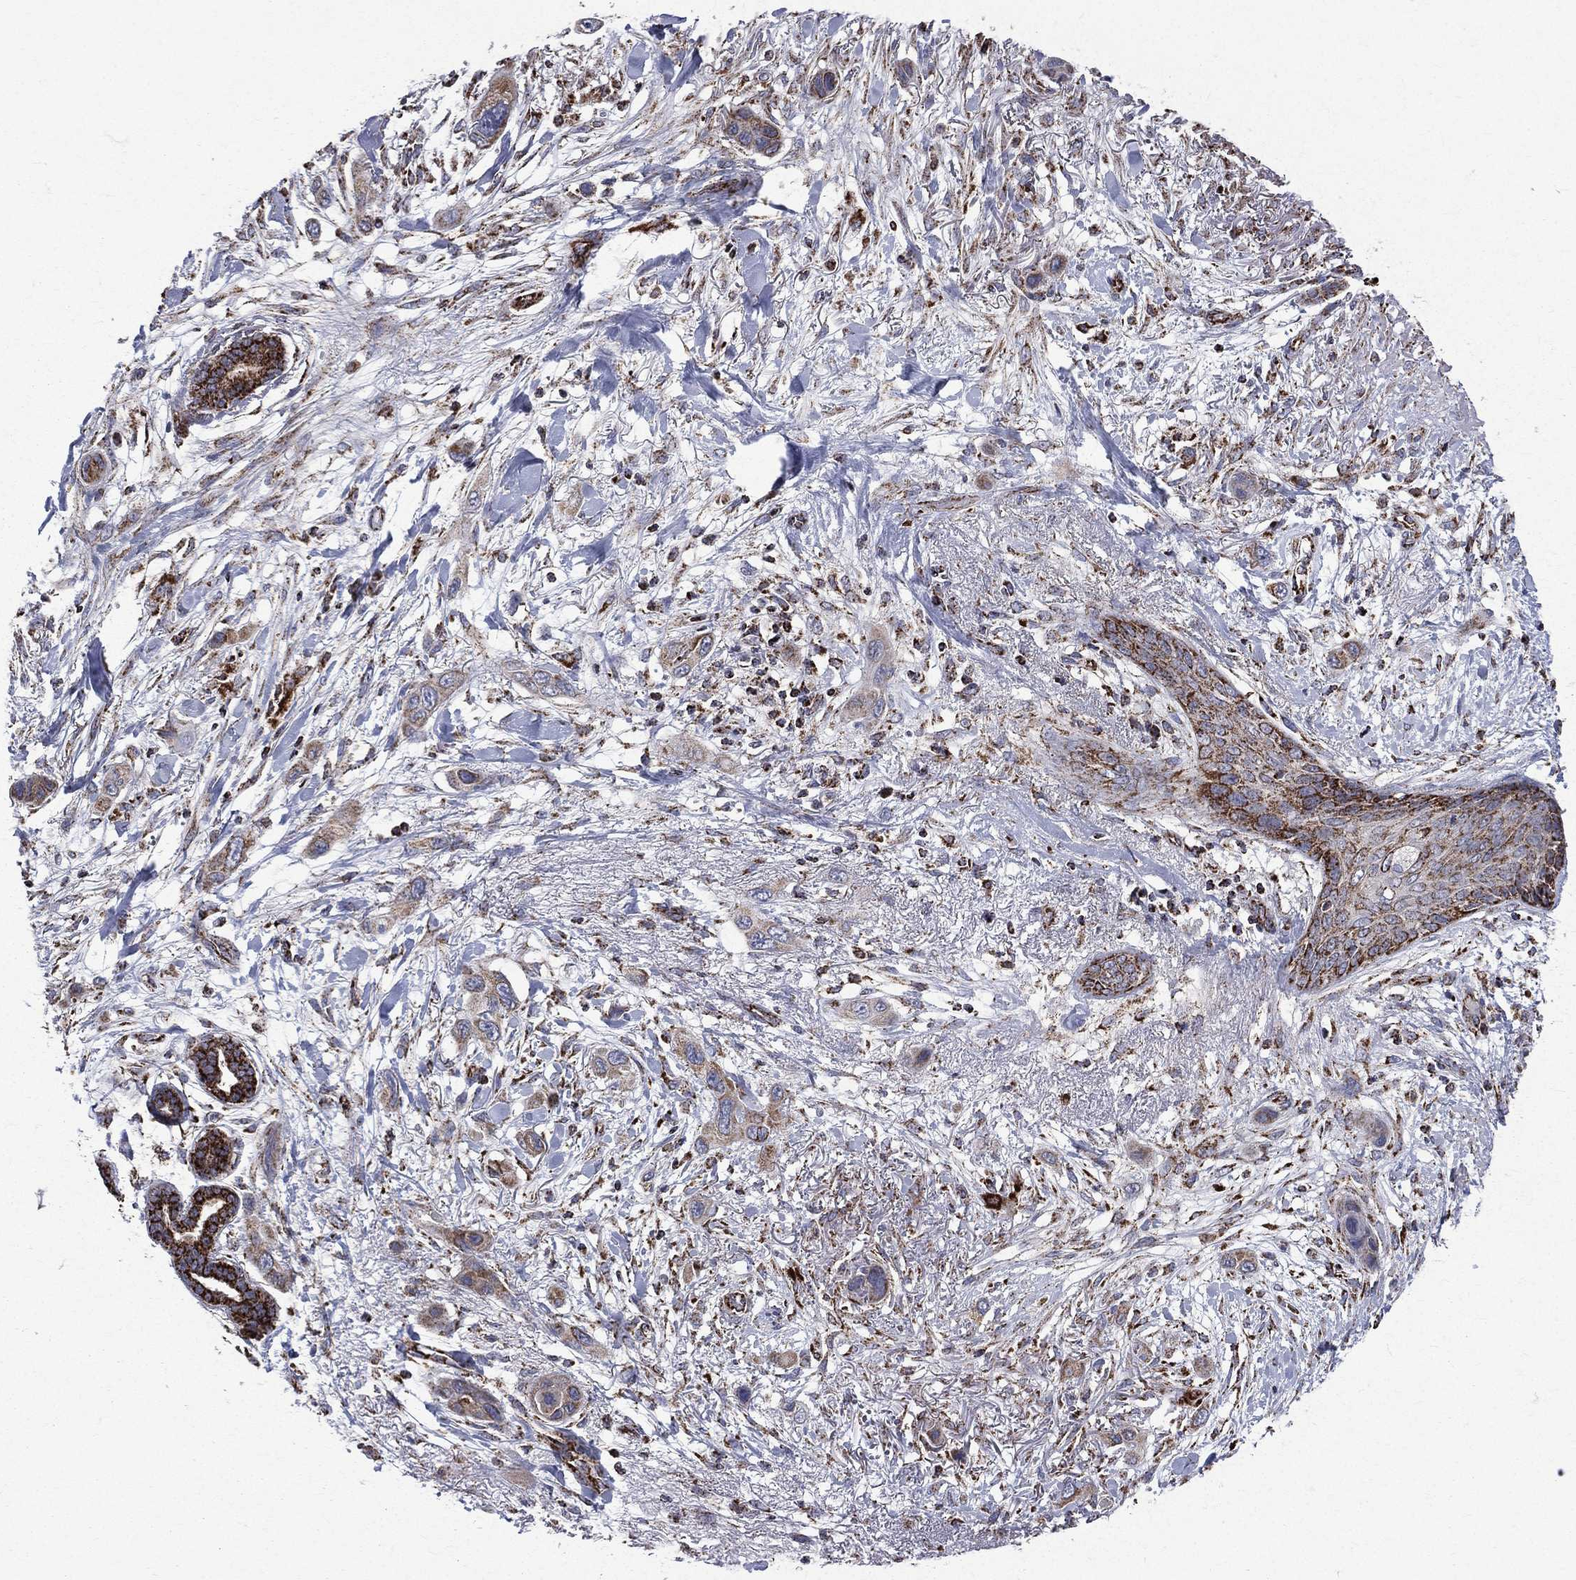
{"staining": {"intensity": "weak", "quantity": "25%-75%", "location": "cytoplasmic/membranous"}, "tissue": "skin cancer", "cell_type": "Tumor cells", "image_type": "cancer", "snomed": [{"axis": "morphology", "description": "Squamous cell carcinoma, NOS"}, {"axis": "topography", "description": "Skin"}], "caption": "Immunohistochemical staining of skin squamous cell carcinoma reveals low levels of weak cytoplasmic/membranous positivity in about 25%-75% of tumor cells.", "gene": "GOT2", "patient": {"sex": "male", "age": 79}}